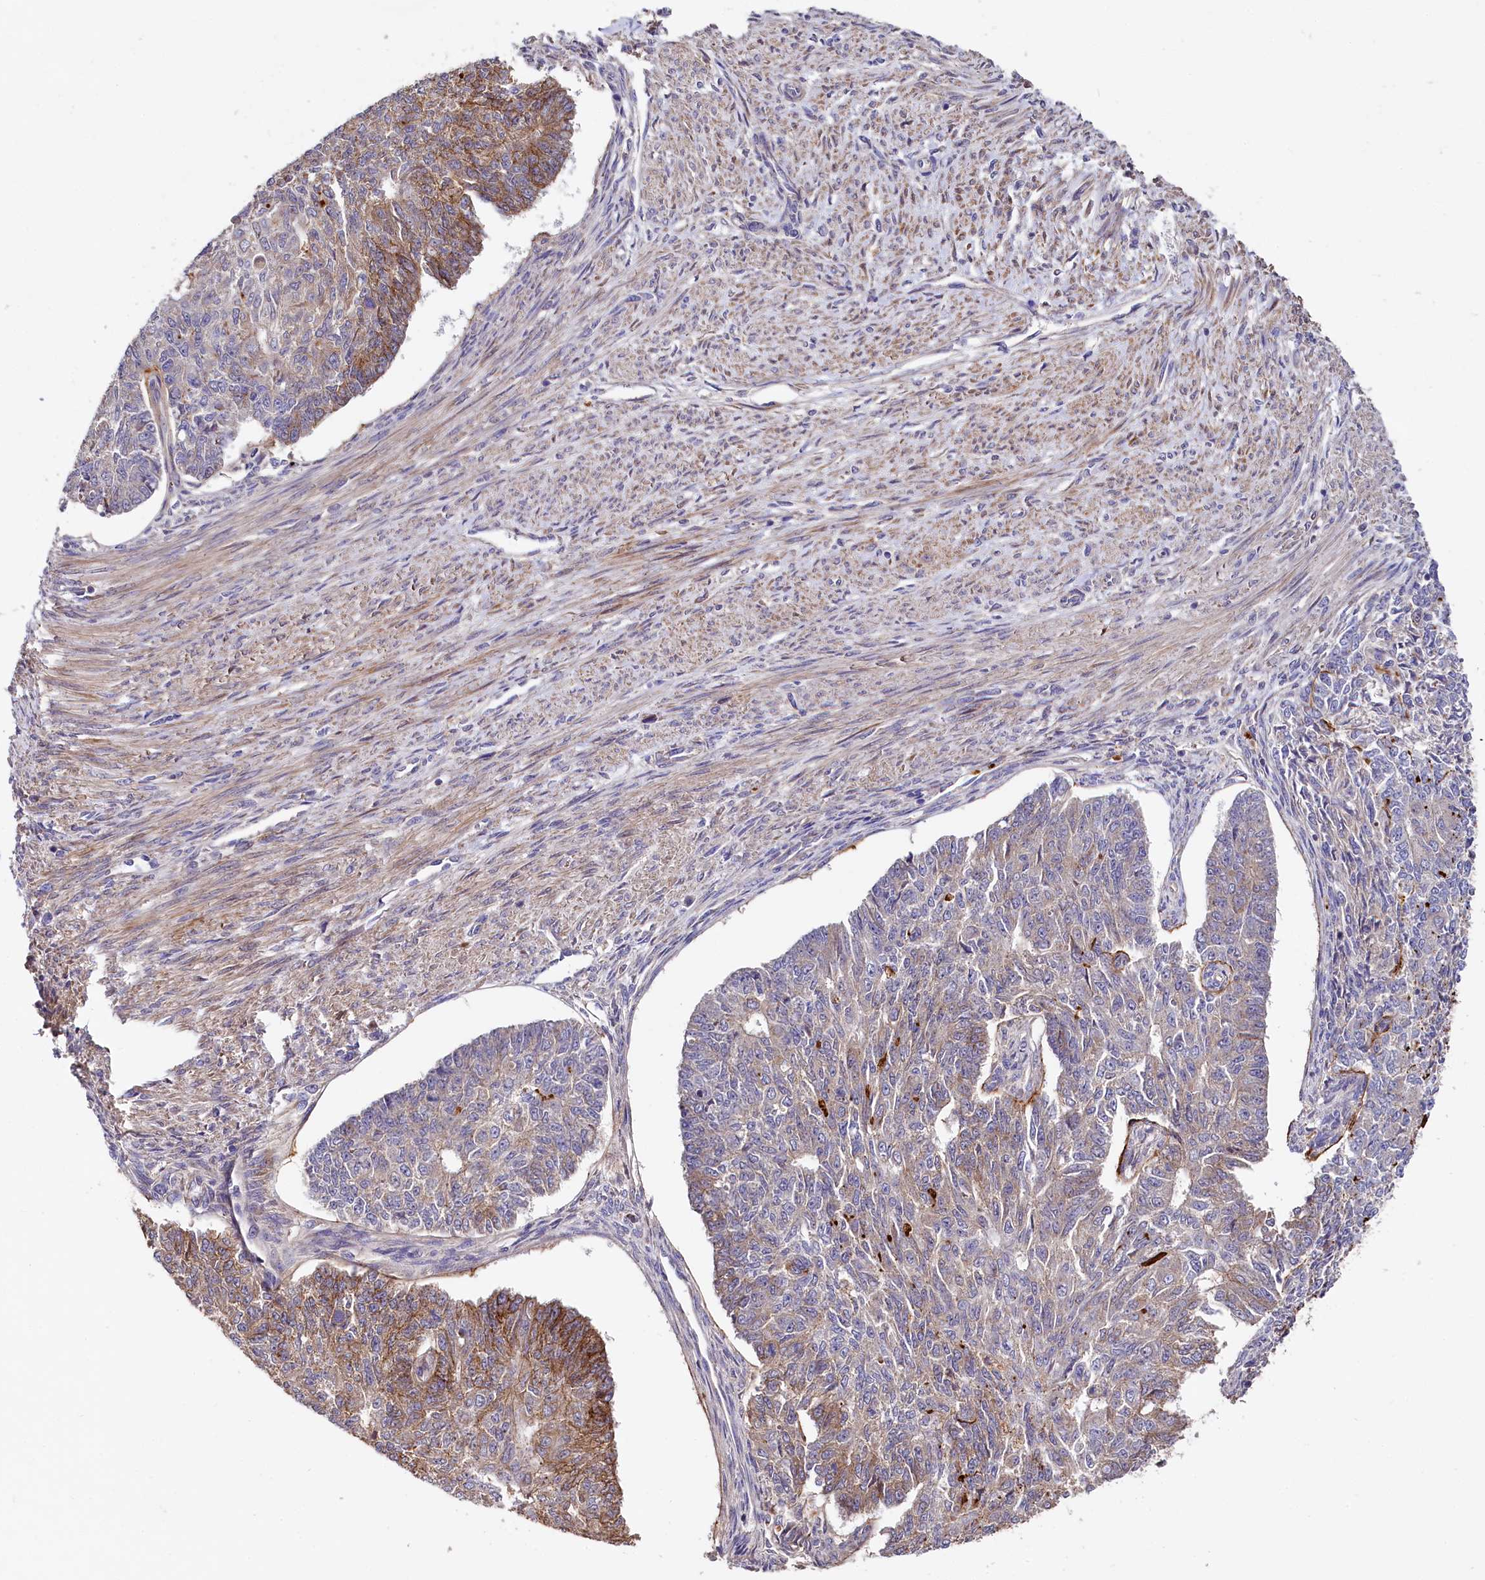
{"staining": {"intensity": "moderate", "quantity": "25%-75%", "location": "cytoplasmic/membranous"}, "tissue": "endometrial cancer", "cell_type": "Tumor cells", "image_type": "cancer", "snomed": [{"axis": "morphology", "description": "Adenocarcinoma, NOS"}, {"axis": "topography", "description": "Endometrium"}], "caption": "Immunohistochemistry photomicrograph of endometrial adenocarcinoma stained for a protein (brown), which reveals medium levels of moderate cytoplasmic/membranous staining in about 25%-75% of tumor cells.", "gene": "SPRYD3", "patient": {"sex": "female", "age": 32}}